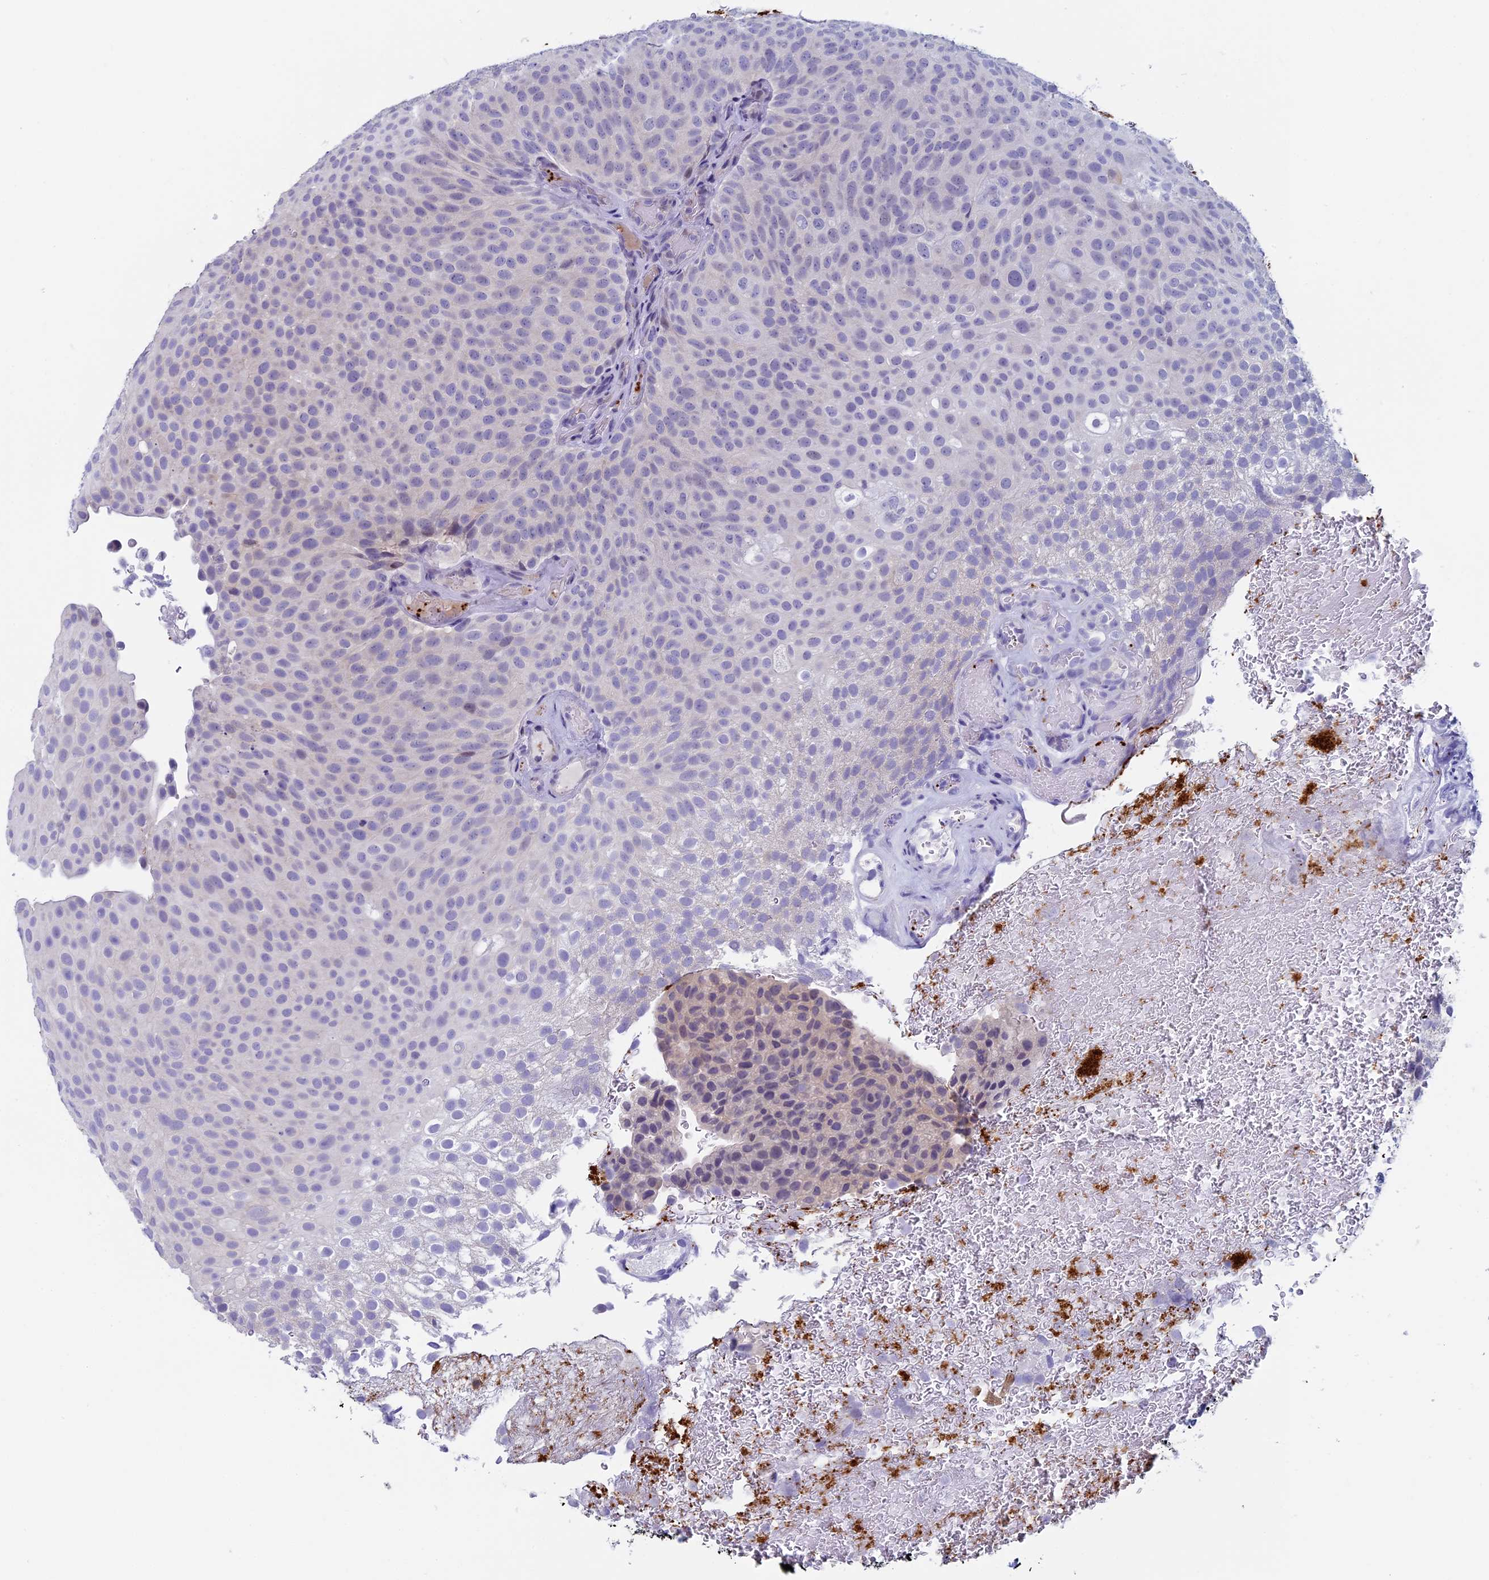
{"staining": {"intensity": "negative", "quantity": "none", "location": "none"}, "tissue": "urothelial cancer", "cell_type": "Tumor cells", "image_type": "cancer", "snomed": [{"axis": "morphology", "description": "Urothelial carcinoma, Low grade"}, {"axis": "topography", "description": "Urinary bladder"}], "caption": "An immunohistochemistry image of low-grade urothelial carcinoma is shown. There is no staining in tumor cells of low-grade urothelial carcinoma.", "gene": "AIFM2", "patient": {"sex": "male", "age": 78}}